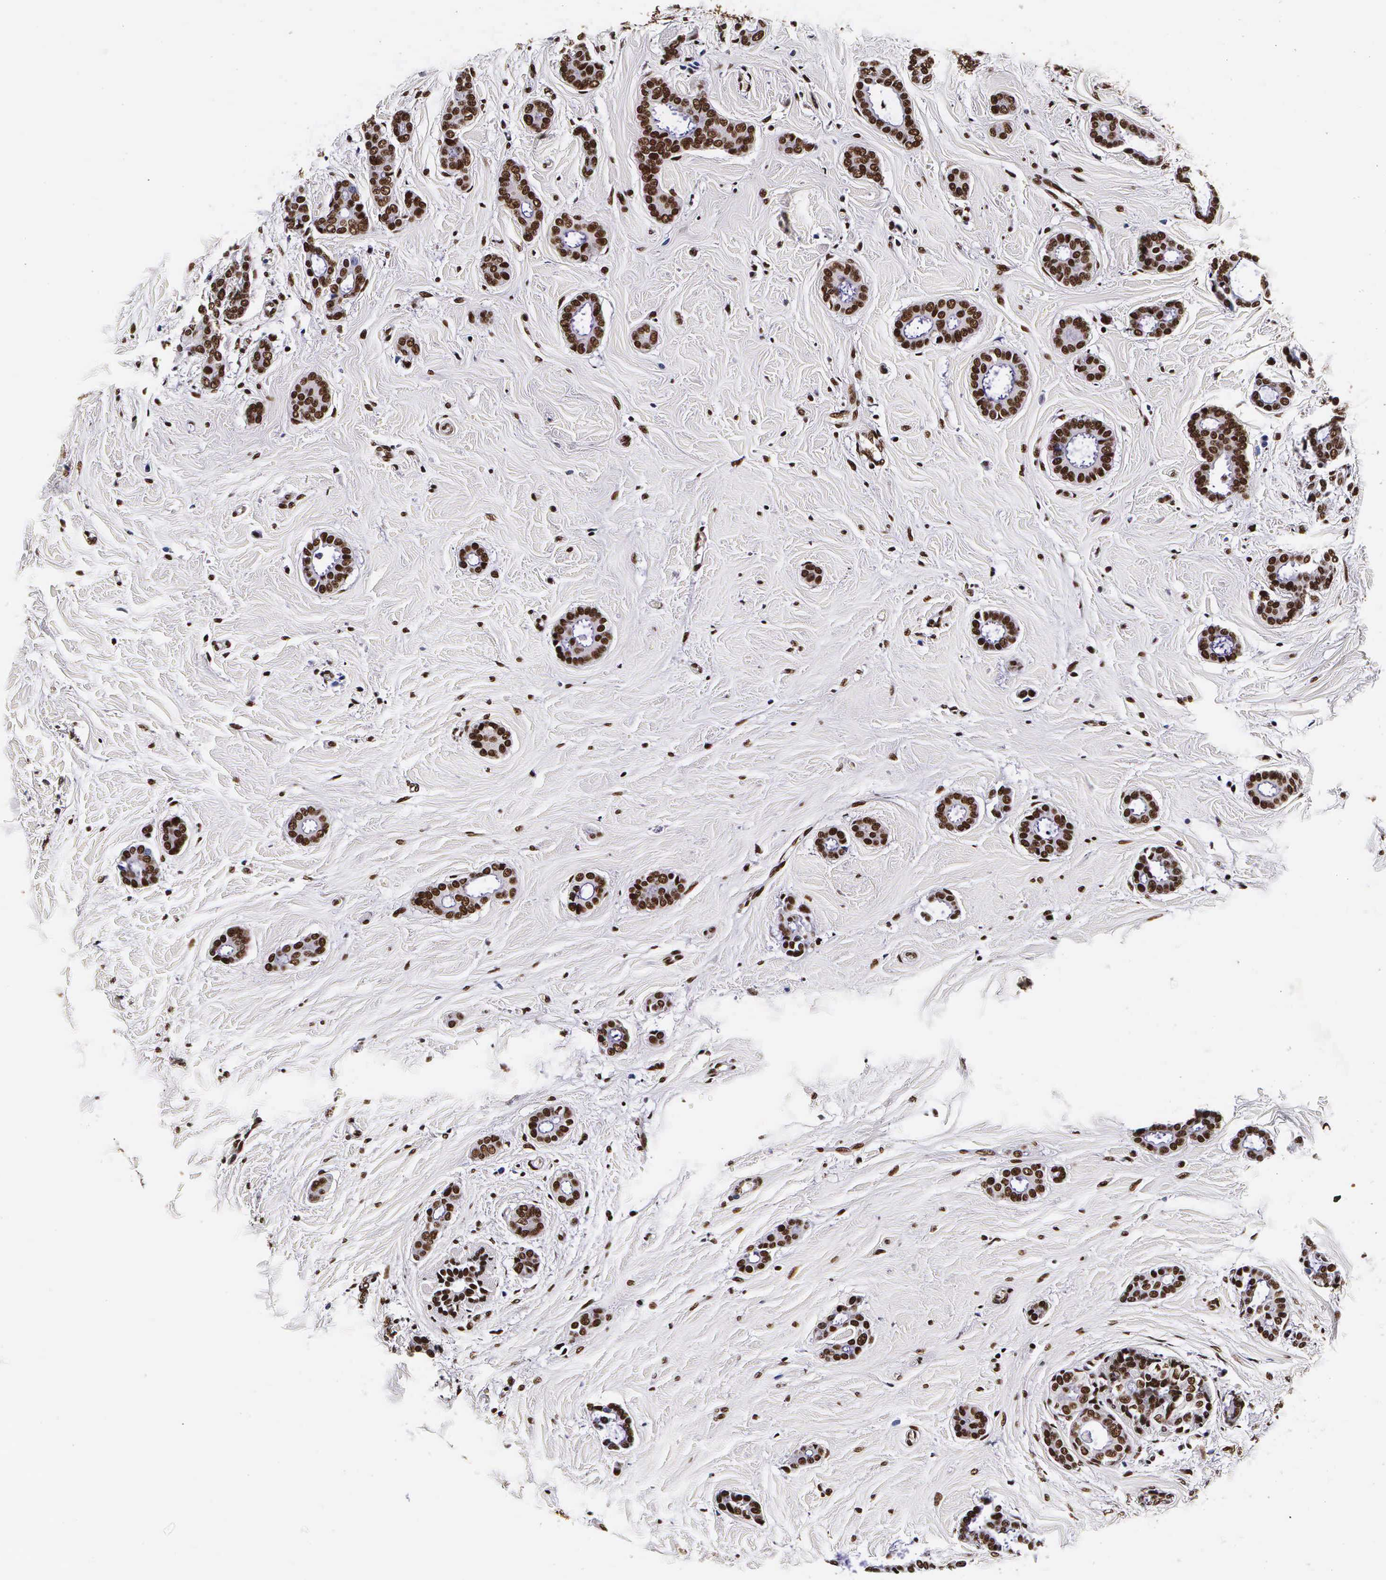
{"staining": {"intensity": "strong", "quantity": ">75%", "location": "cytoplasmic/membranous,nuclear"}, "tissue": "breast cancer", "cell_type": "Tumor cells", "image_type": "cancer", "snomed": [{"axis": "morphology", "description": "Duct carcinoma"}, {"axis": "topography", "description": "Breast"}], "caption": "Immunohistochemistry histopathology image of neoplastic tissue: breast intraductal carcinoma stained using IHC exhibits high levels of strong protein expression localized specifically in the cytoplasmic/membranous and nuclear of tumor cells, appearing as a cytoplasmic/membranous and nuclear brown color.", "gene": "PABPN1", "patient": {"sex": "female", "age": 50}}